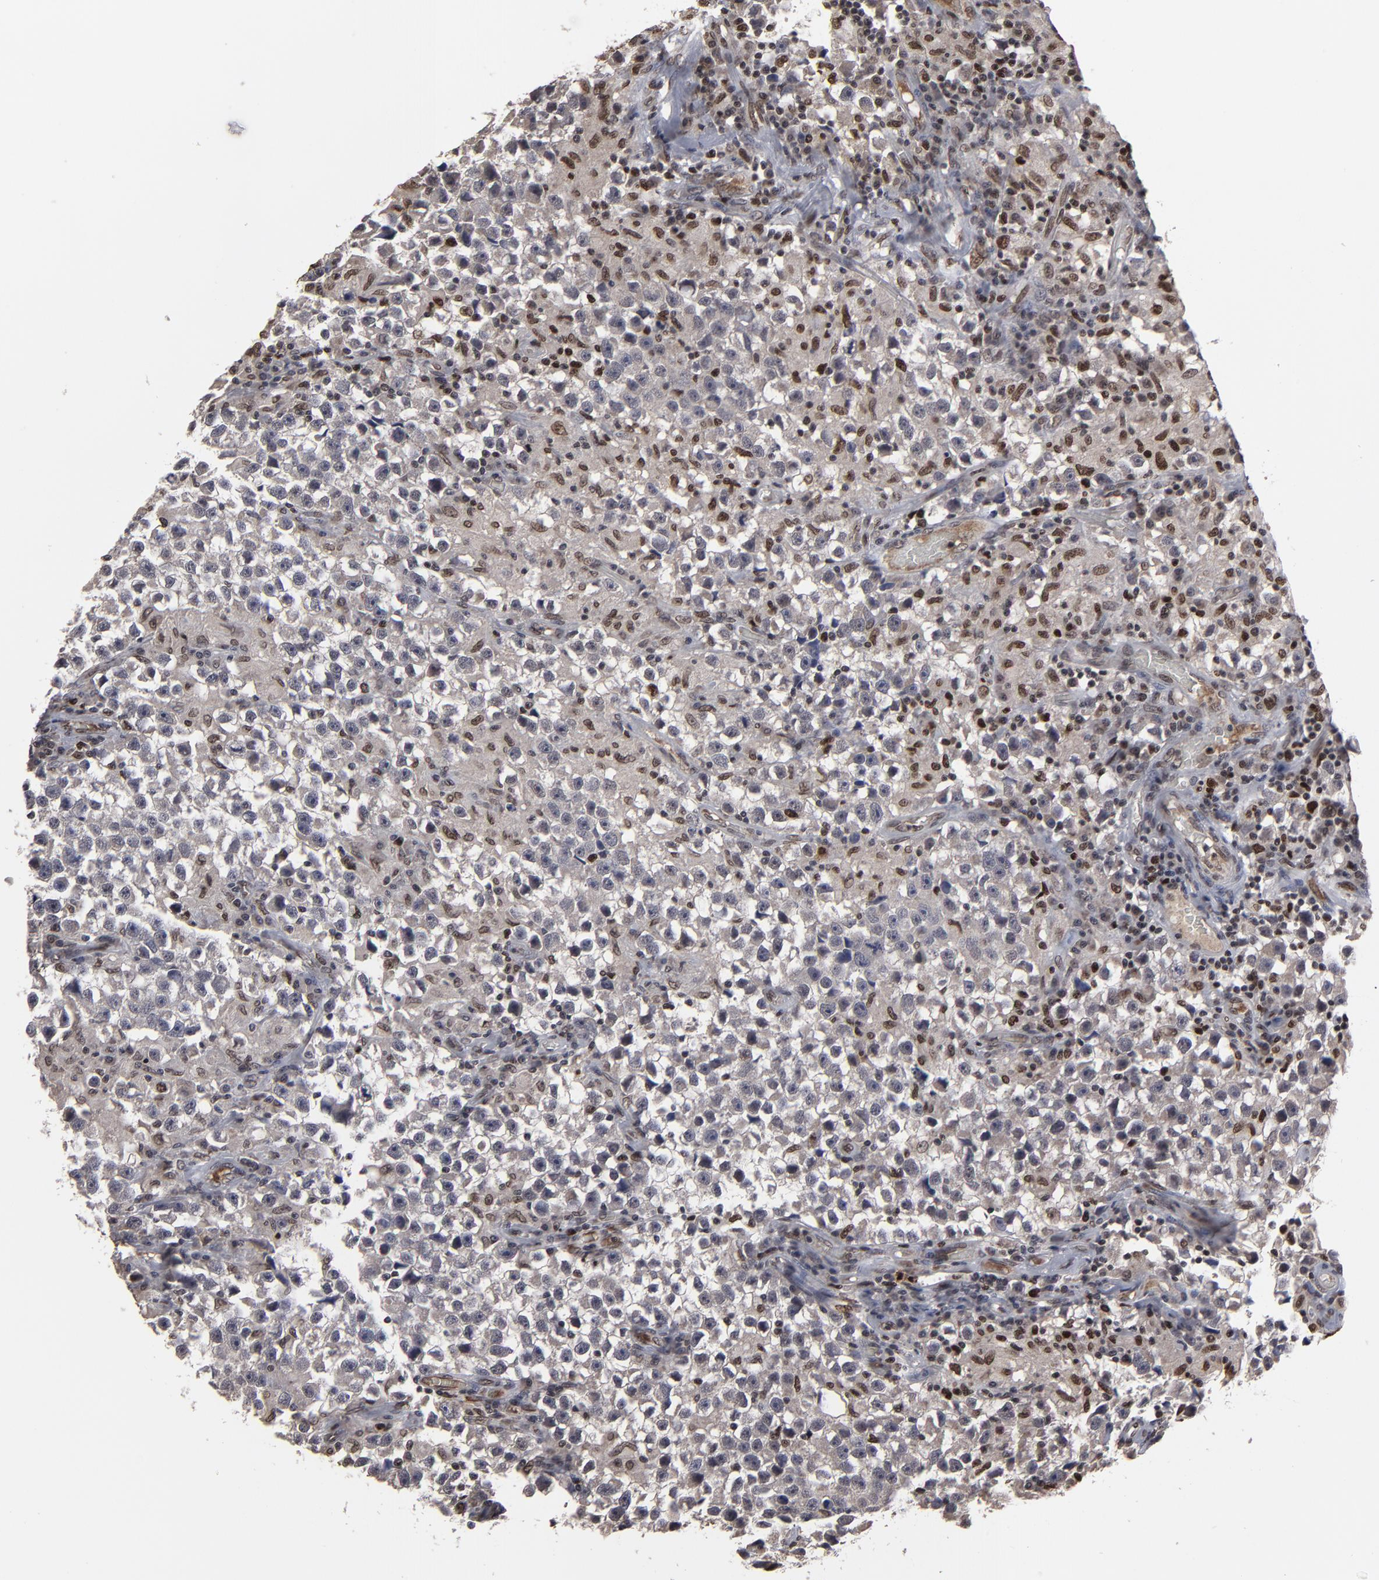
{"staining": {"intensity": "moderate", "quantity": "<25%", "location": "nuclear"}, "tissue": "testis cancer", "cell_type": "Tumor cells", "image_type": "cancer", "snomed": [{"axis": "morphology", "description": "Seminoma, NOS"}, {"axis": "topography", "description": "Testis"}], "caption": "Approximately <25% of tumor cells in human testis cancer (seminoma) exhibit moderate nuclear protein positivity as visualized by brown immunohistochemical staining.", "gene": "BAZ1A", "patient": {"sex": "male", "age": 33}}